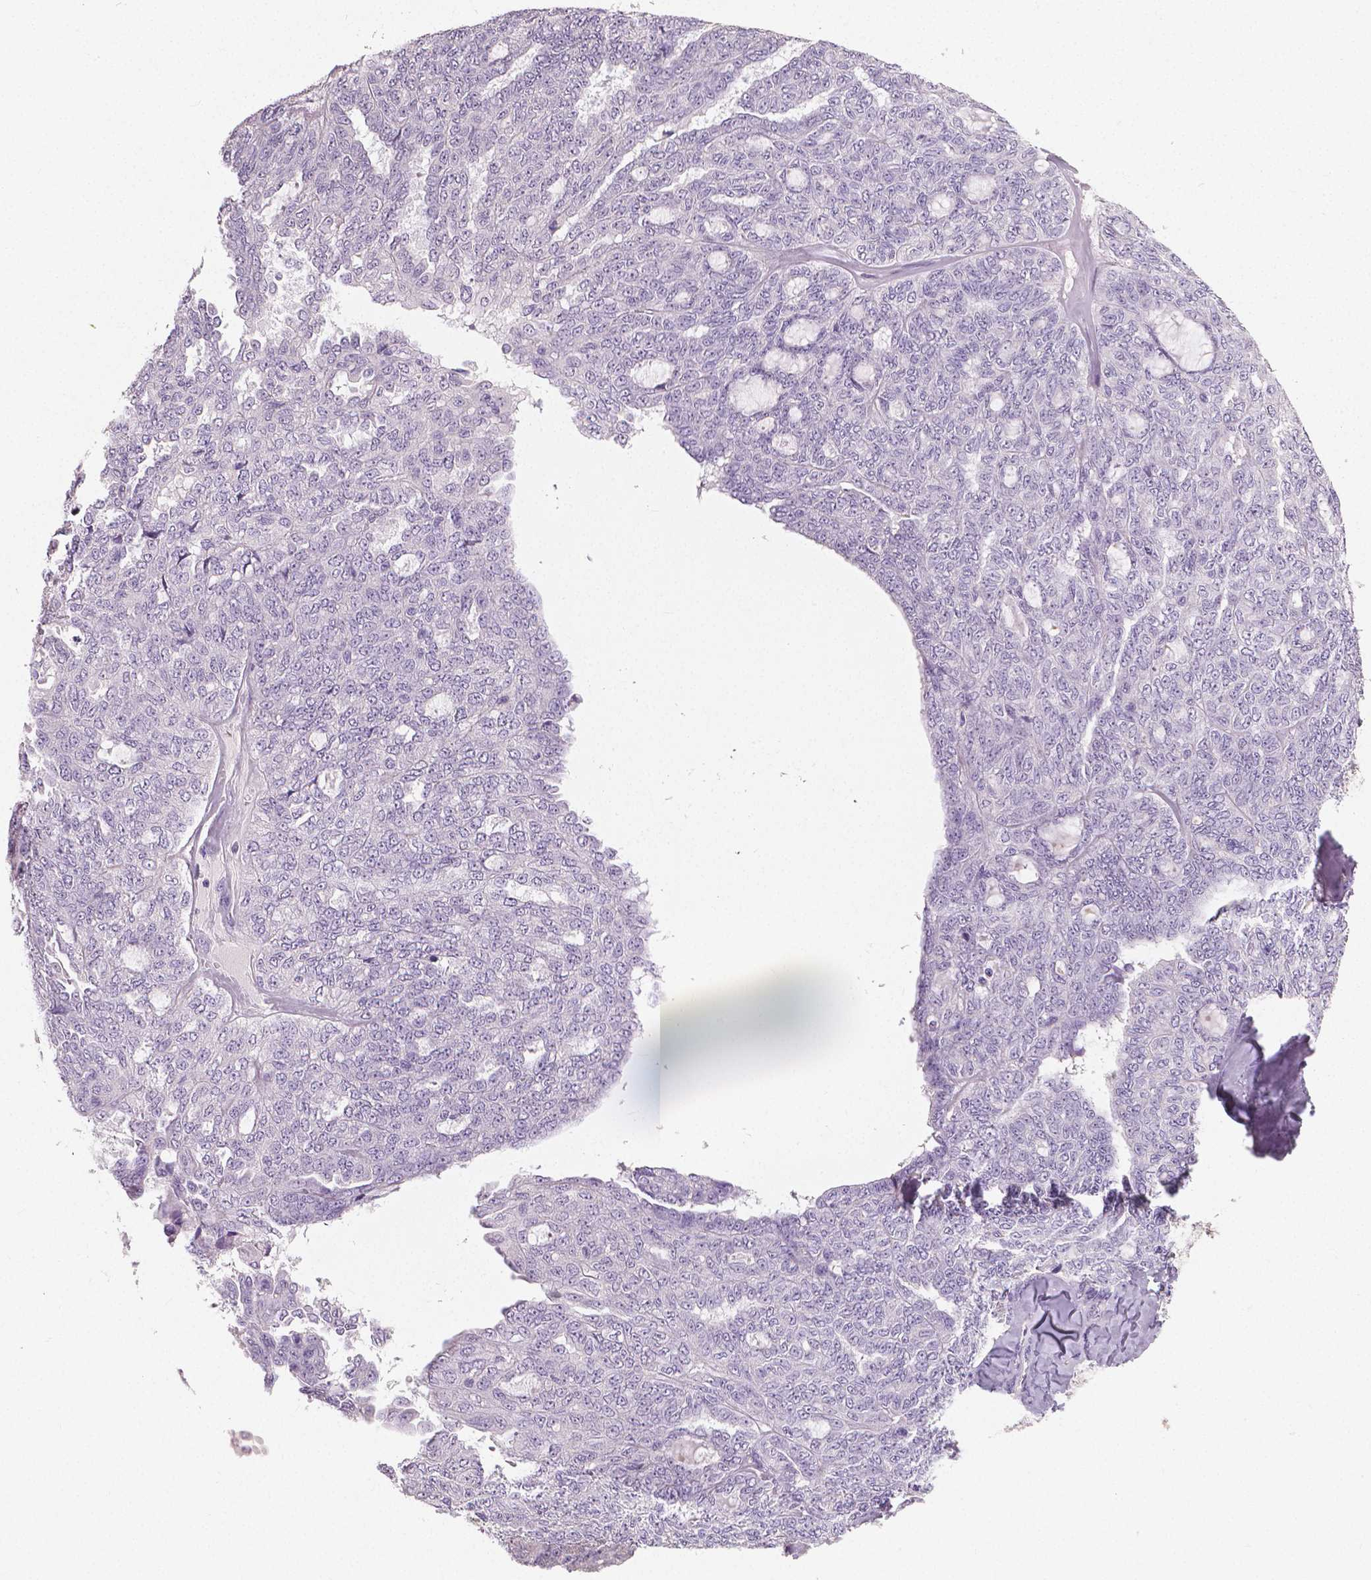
{"staining": {"intensity": "negative", "quantity": "none", "location": "none"}, "tissue": "ovarian cancer", "cell_type": "Tumor cells", "image_type": "cancer", "snomed": [{"axis": "morphology", "description": "Cystadenocarcinoma, serous, NOS"}, {"axis": "topography", "description": "Ovary"}], "caption": "Immunohistochemistry image of neoplastic tissue: ovarian serous cystadenocarcinoma stained with DAB (3,3'-diaminobenzidine) displays no significant protein staining in tumor cells.", "gene": "FLT1", "patient": {"sex": "female", "age": 71}}